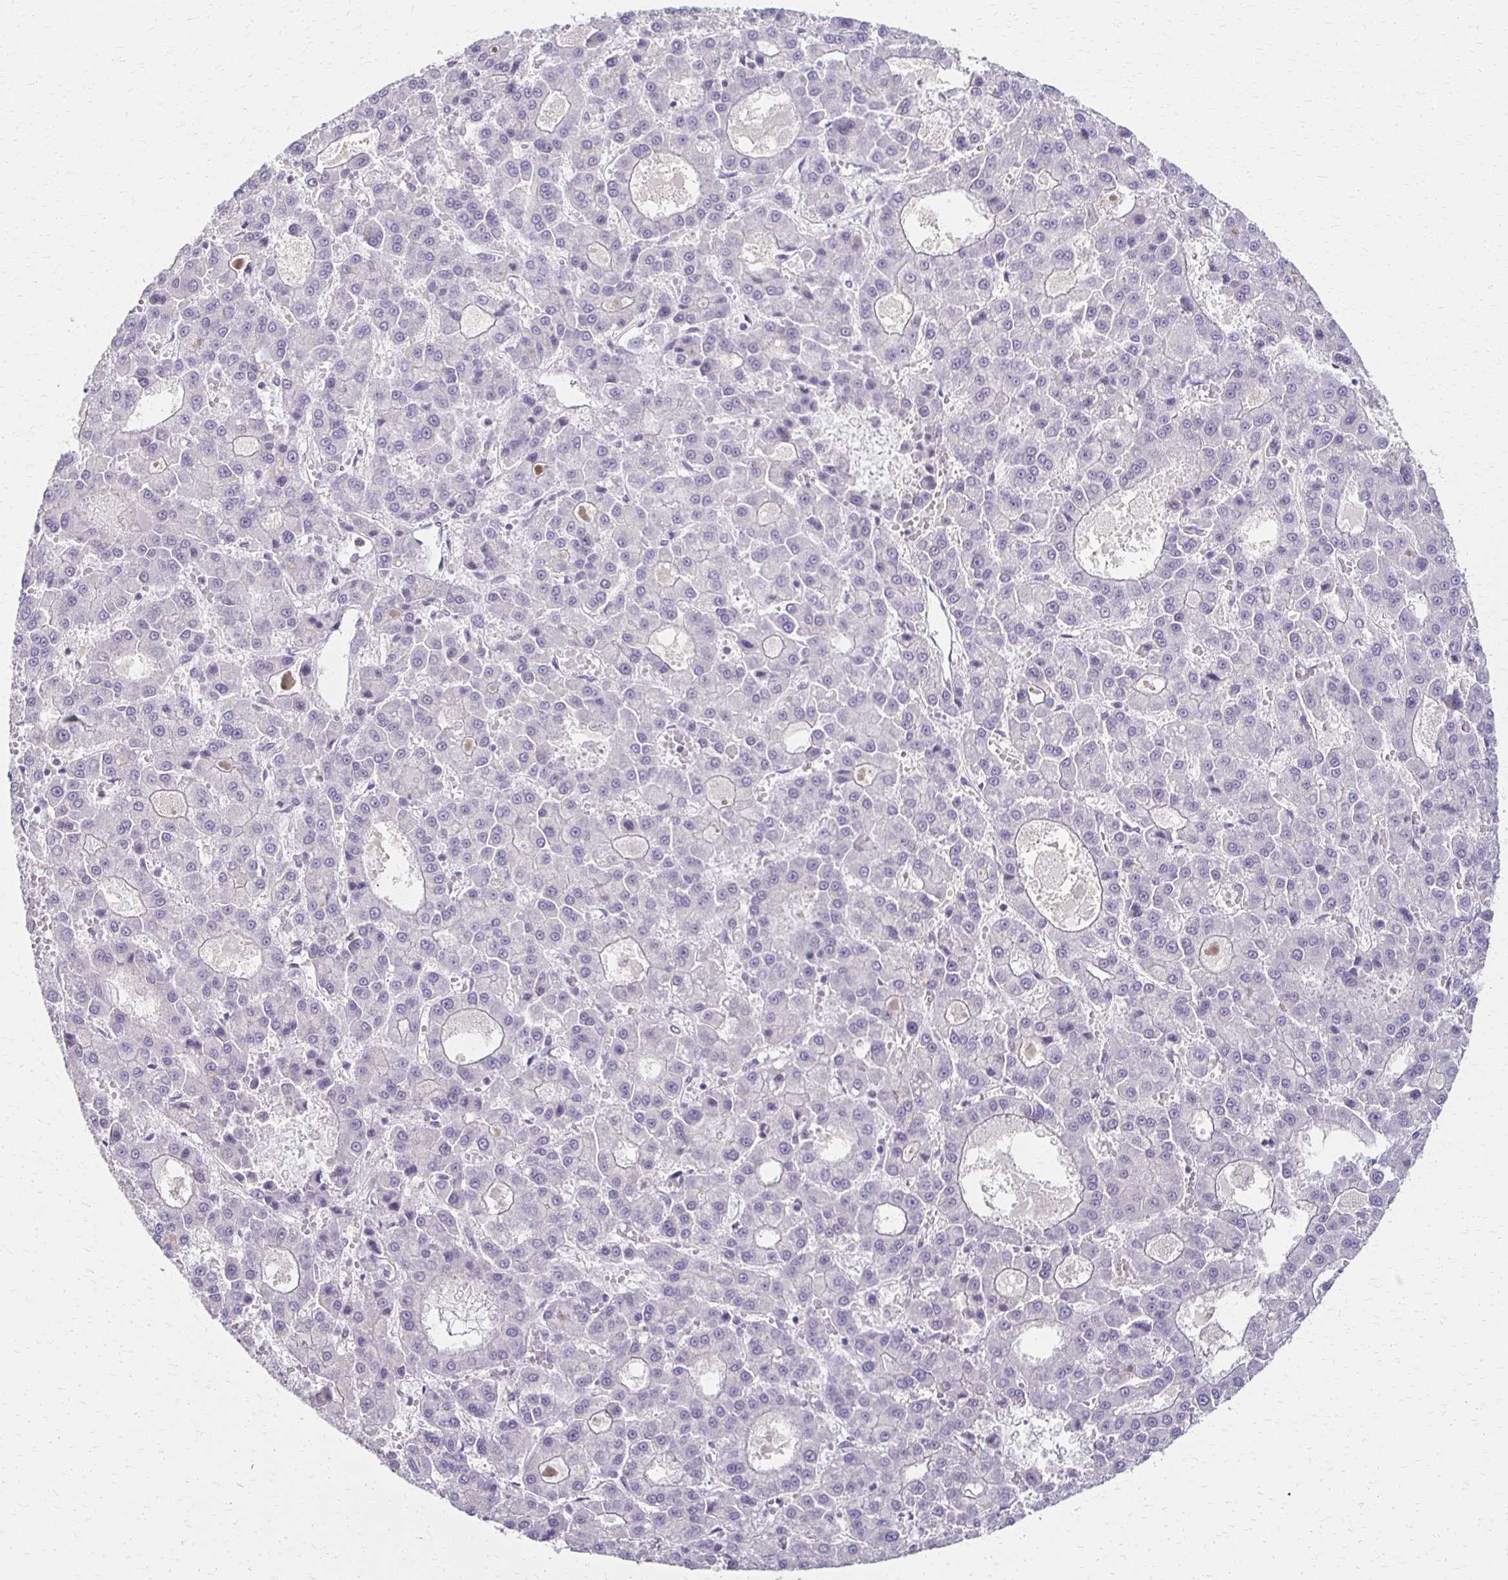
{"staining": {"intensity": "negative", "quantity": "none", "location": "none"}, "tissue": "liver cancer", "cell_type": "Tumor cells", "image_type": "cancer", "snomed": [{"axis": "morphology", "description": "Carcinoma, Hepatocellular, NOS"}, {"axis": "topography", "description": "Liver"}], "caption": "Tumor cells show no significant protein staining in liver cancer (hepatocellular carcinoma). (Immunohistochemistry, brightfield microscopy, high magnification).", "gene": "FOXO4", "patient": {"sex": "male", "age": 70}}